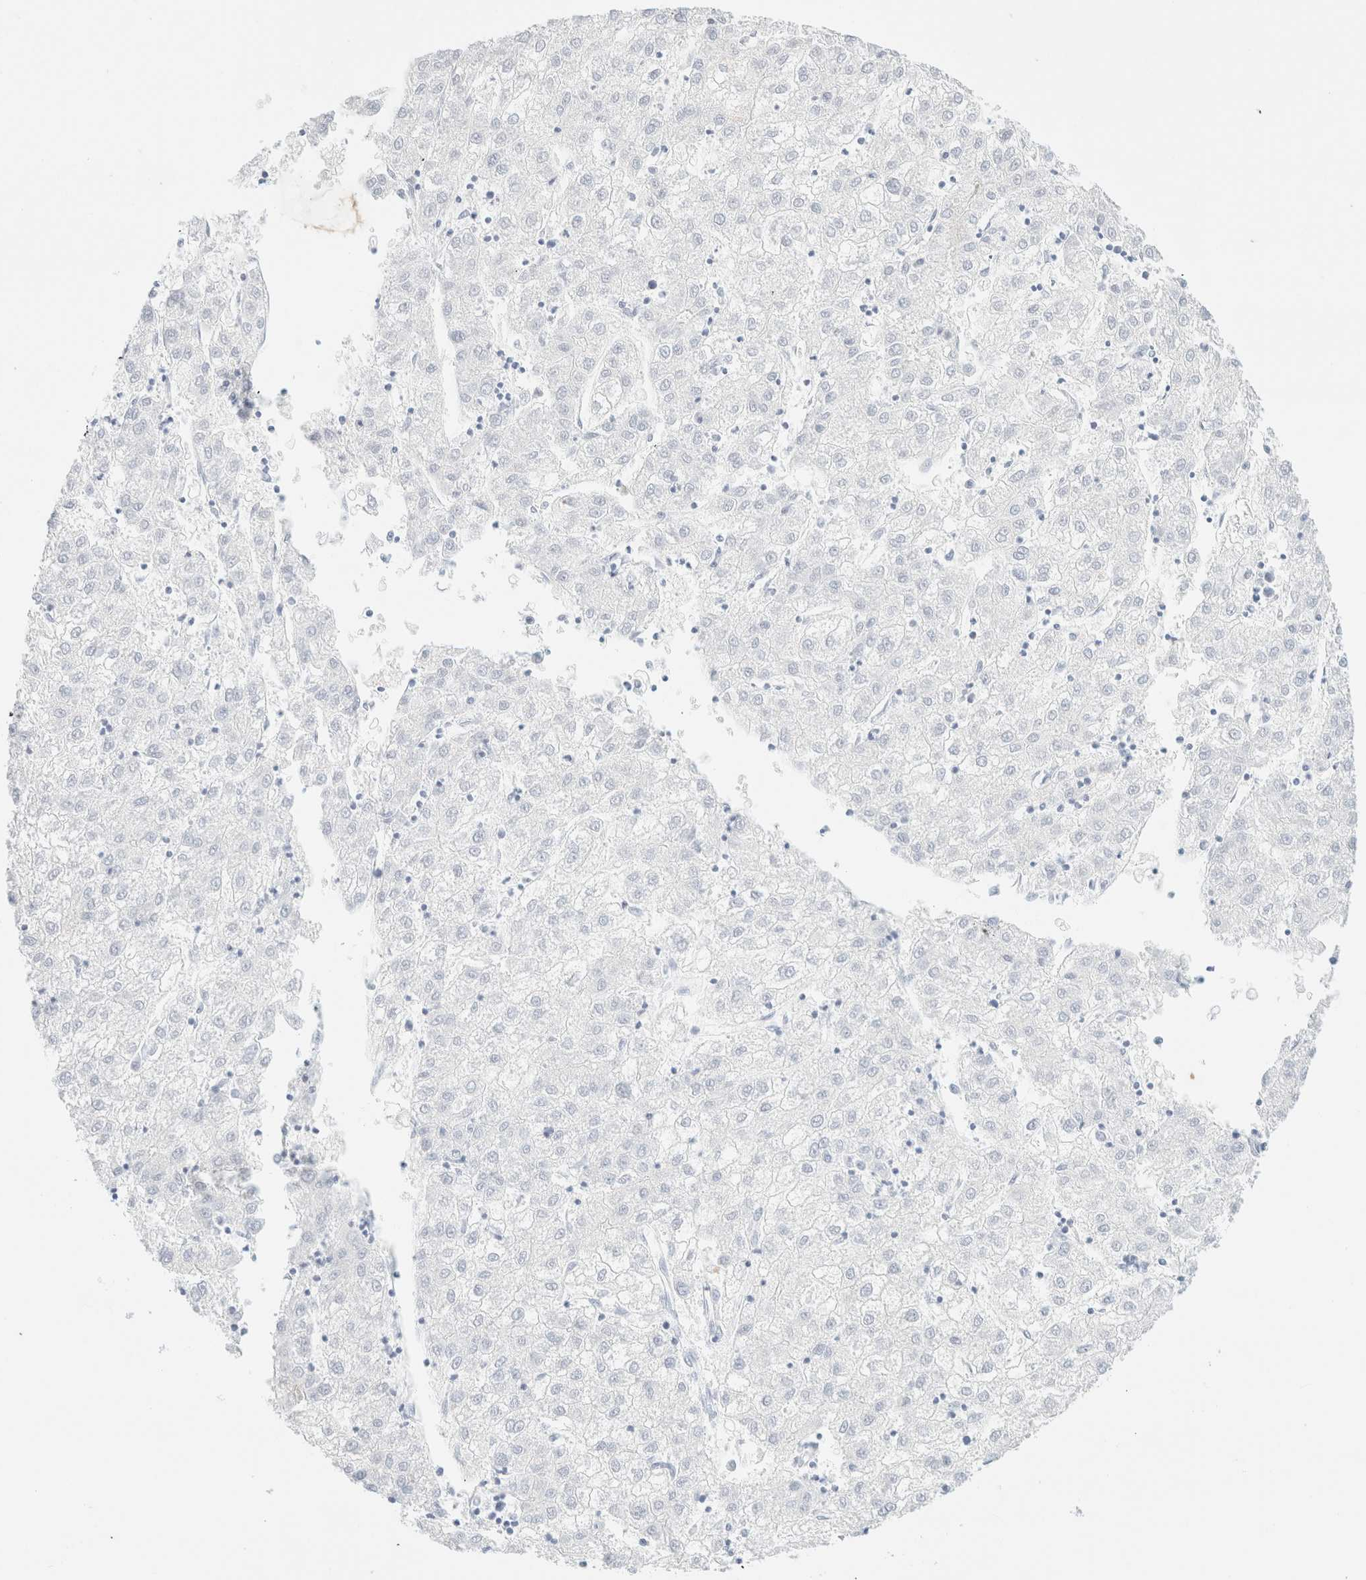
{"staining": {"intensity": "negative", "quantity": "none", "location": "none"}, "tissue": "liver cancer", "cell_type": "Tumor cells", "image_type": "cancer", "snomed": [{"axis": "morphology", "description": "Carcinoma, Hepatocellular, NOS"}, {"axis": "topography", "description": "Liver"}], "caption": "Immunohistochemical staining of human liver hepatocellular carcinoma reveals no significant positivity in tumor cells. (DAB immunohistochemistry with hematoxylin counter stain).", "gene": "KRT15", "patient": {"sex": "male", "age": 72}}